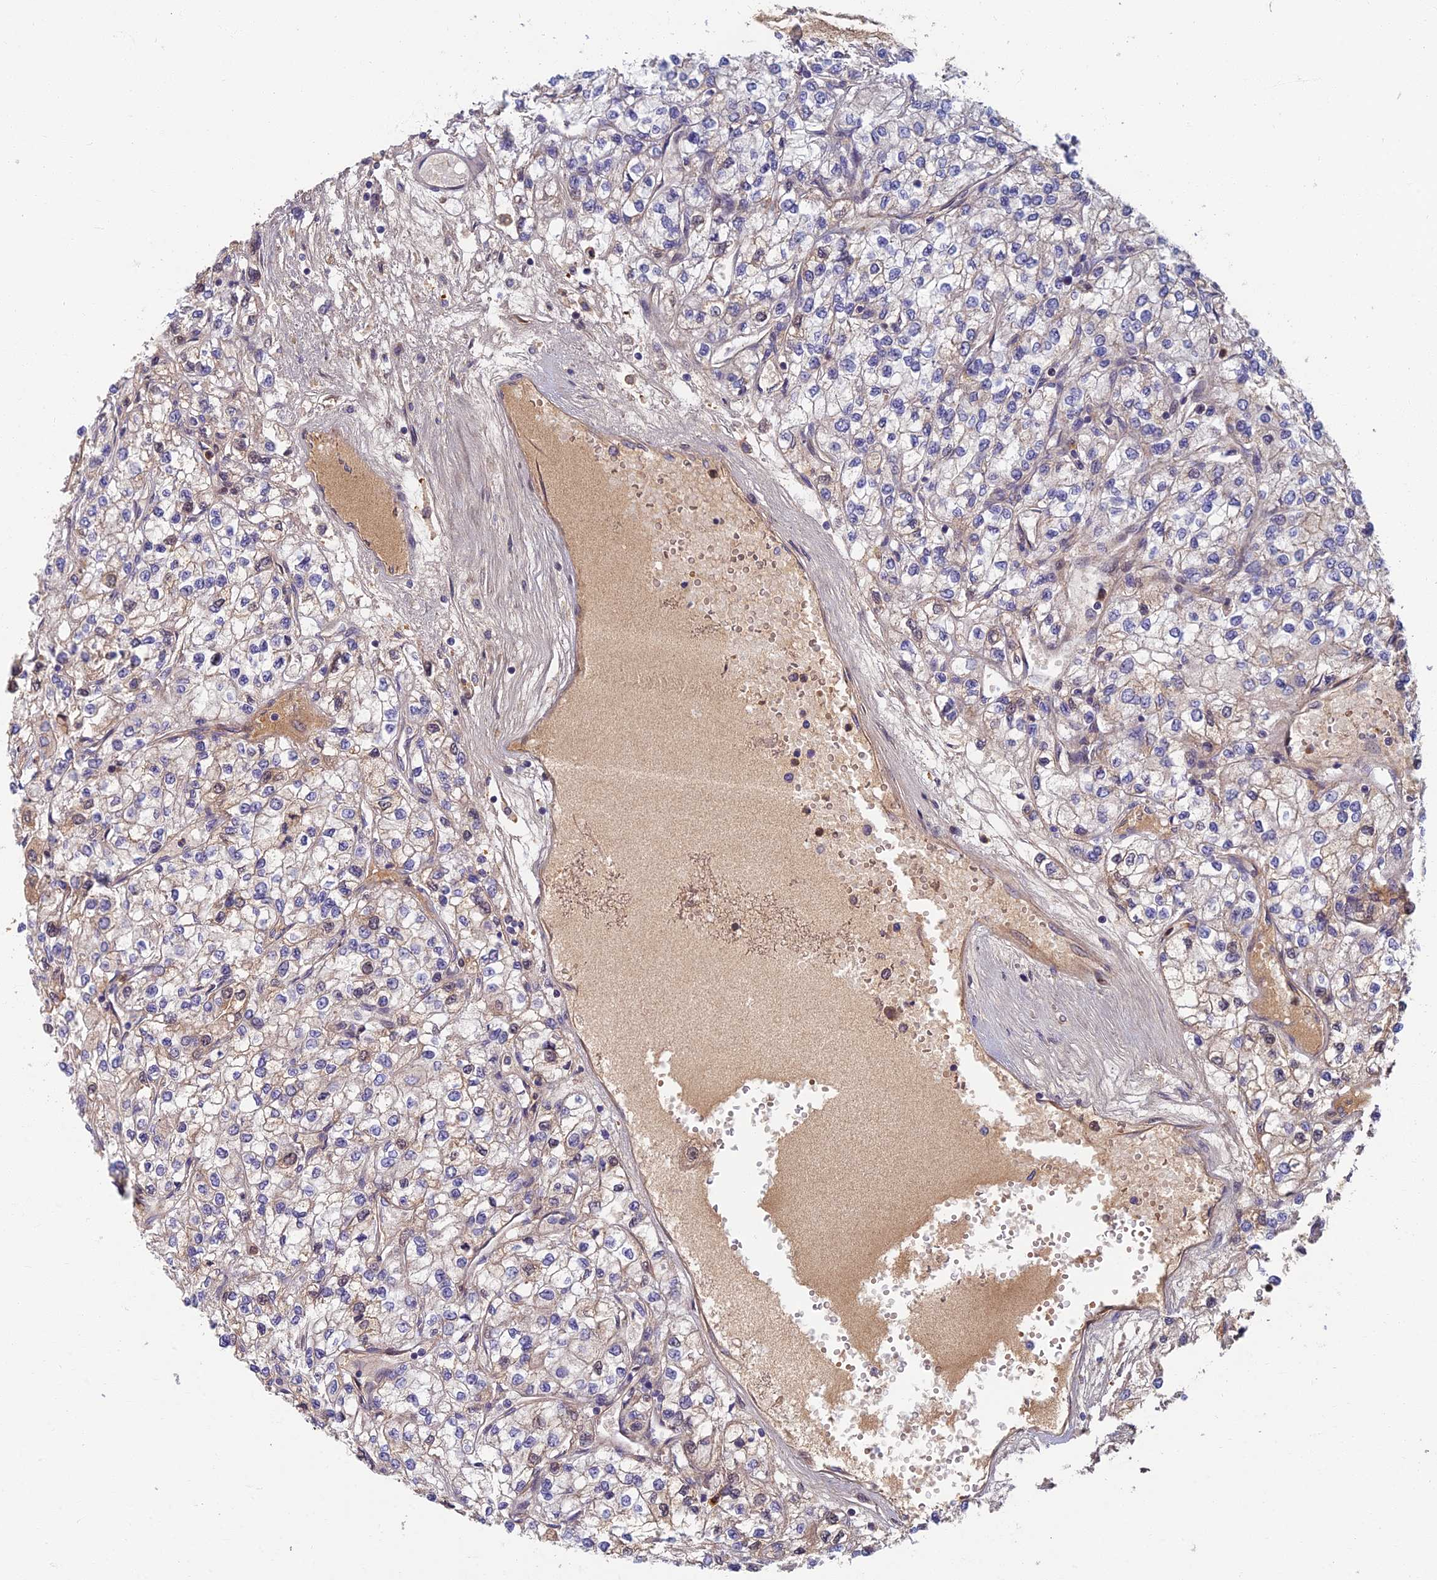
{"staining": {"intensity": "weak", "quantity": "<25%", "location": "cytoplasmic/membranous"}, "tissue": "renal cancer", "cell_type": "Tumor cells", "image_type": "cancer", "snomed": [{"axis": "morphology", "description": "Adenocarcinoma, NOS"}, {"axis": "topography", "description": "Kidney"}], "caption": "Micrograph shows no significant protein positivity in tumor cells of adenocarcinoma (renal).", "gene": "SOGA1", "patient": {"sex": "male", "age": 80}}